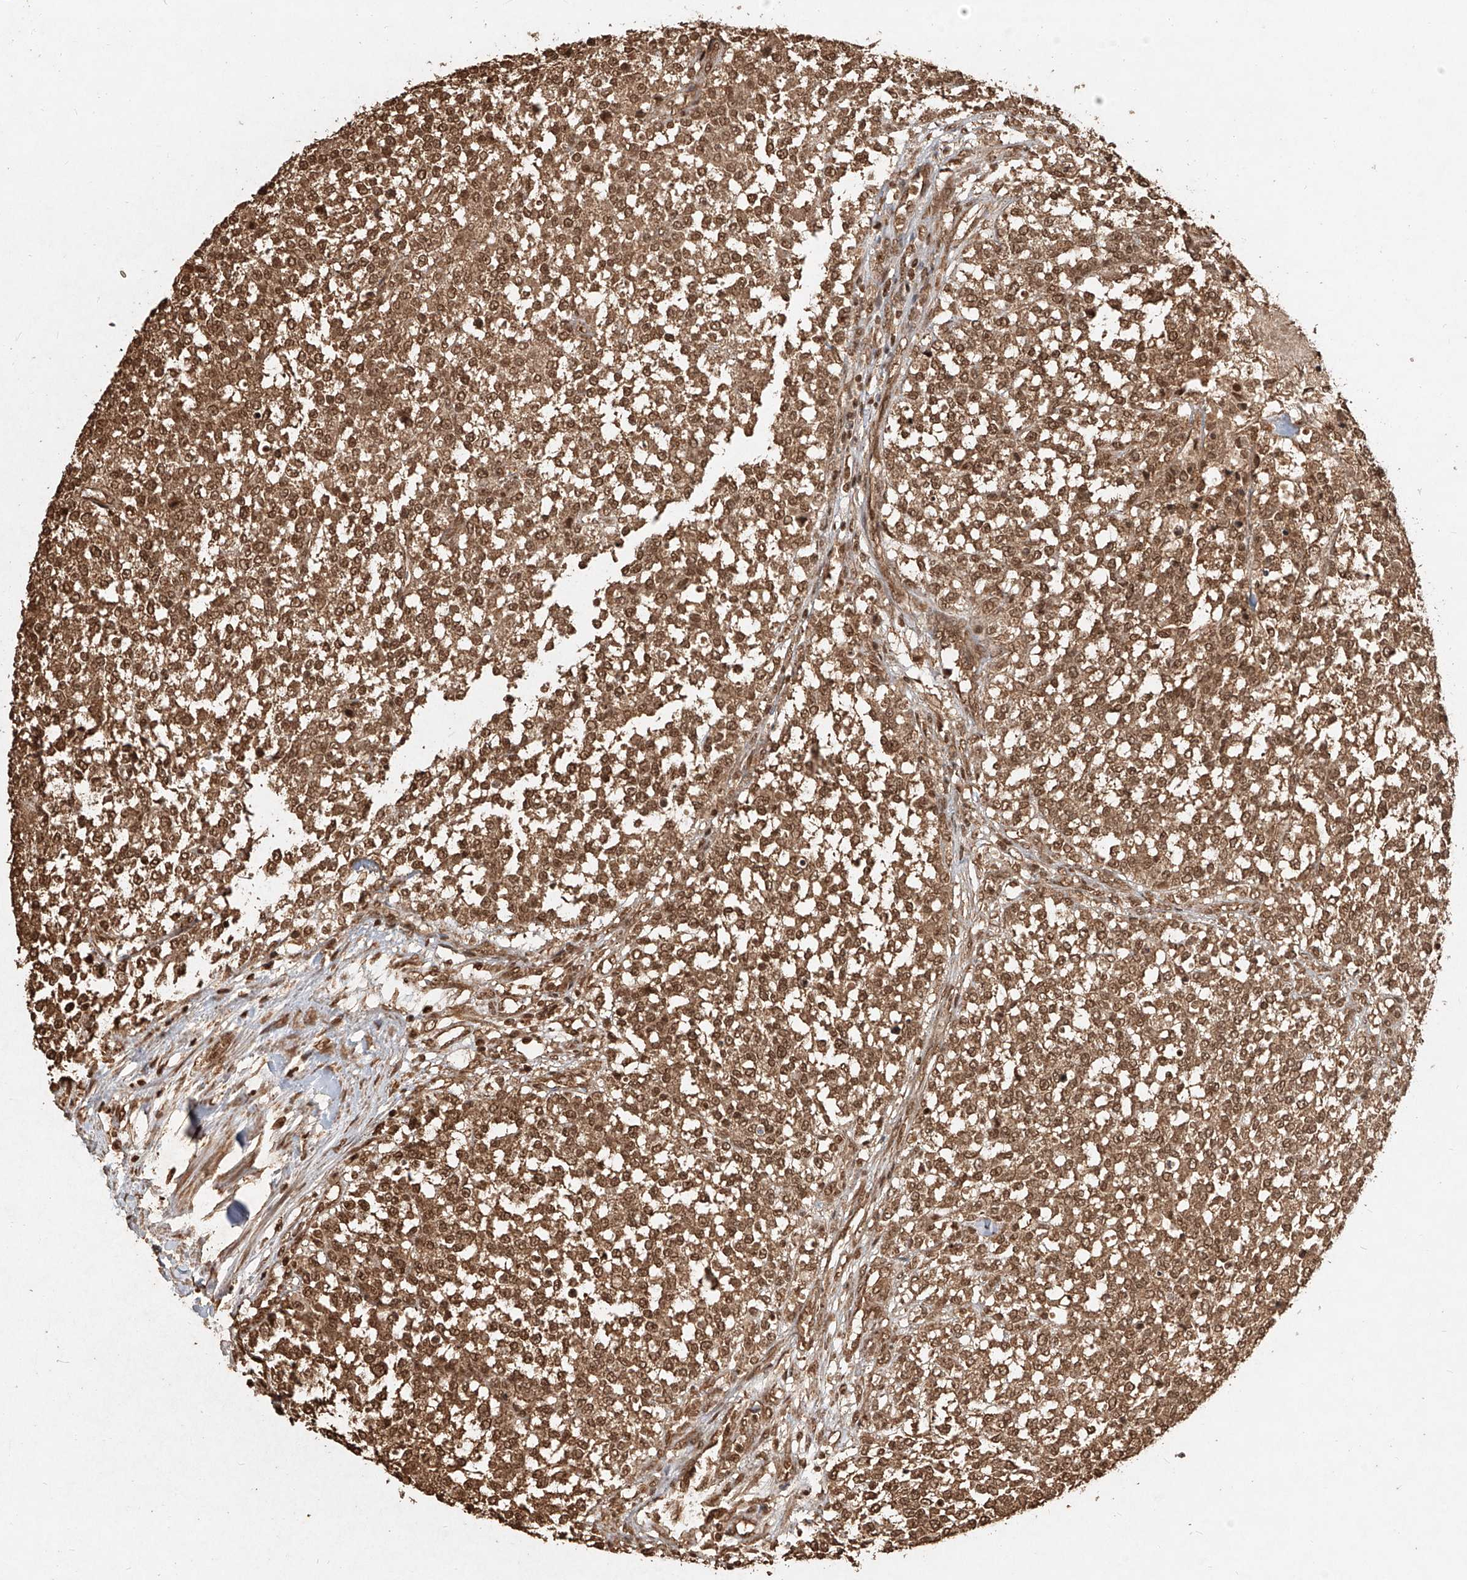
{"staining": {"intensity": "moderate", "quantity": ">75%", "location": "cytoplasmic/membranous,nuclear"}, "tissue": "testis cancer", "cell_type": "Tumor cells", "image_type": "cancer", "snomed": [{"axis": "morphology", "description": "Seminoma, NOS"}, {"axis": "topography", "description": "Testis"}], "caption": "Moderate cytoplasmic/membranous and nuclear protein expression is appreciated in about >75% of tumor cells in testis cancer.", "gene": "UBE2K", "patient": {"sex": "male", "age": 59}}